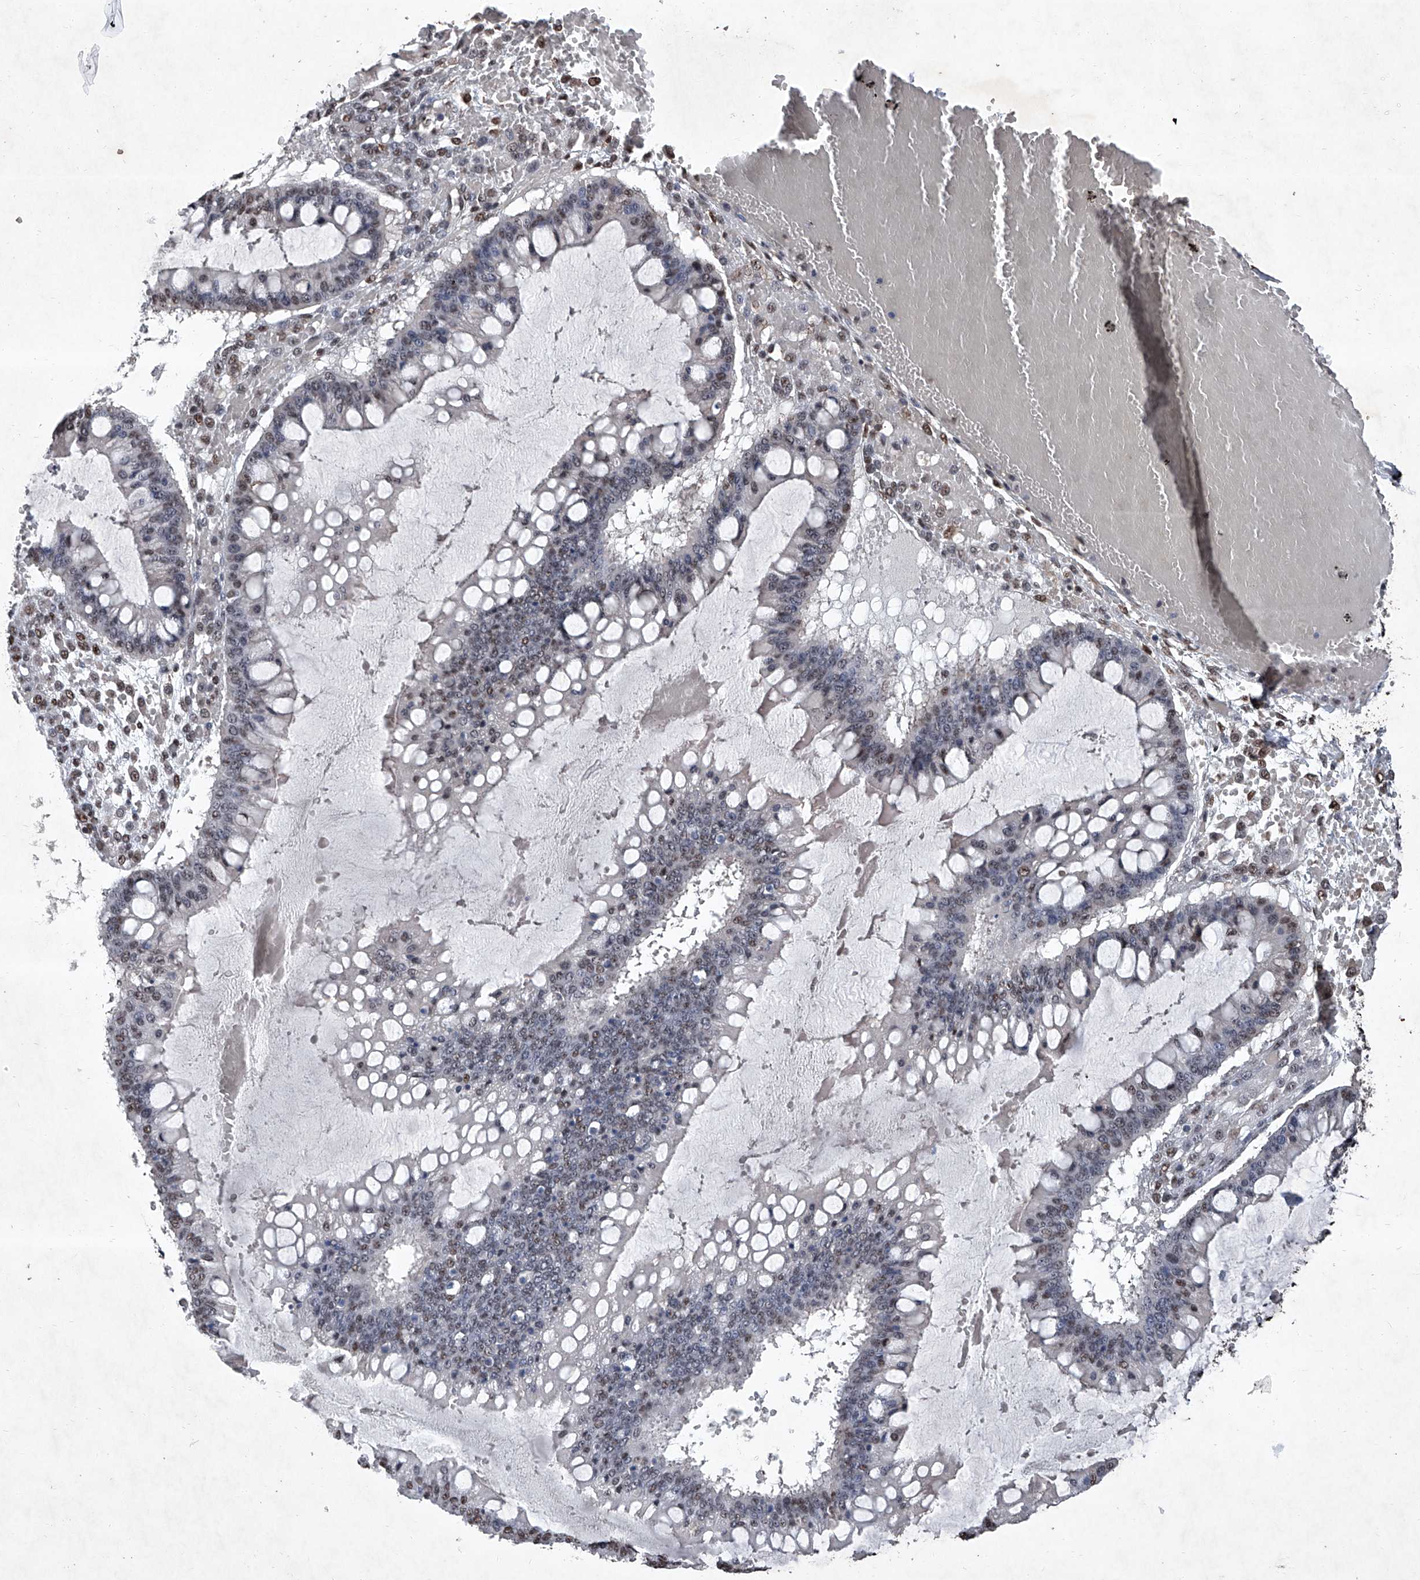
{"staining": {"intensity": "weak", "quantity": "25%-75%", "location": "nuclear"}, "tissue": "ovarian cancer", "cell_type": "Tumor cells", "image_type": "cancer", "snomed": [{"axis": "morphology", "description": "Cystadenocarcinoma, mucinous, NOS"}, {"axis": "topography", "description": "Ovary"}], "caption": "IHC of human mucinous cystadenocarcinoma (ovarian) reveals low levels of weak nuclear positivity in approximately 25%-75% of tumor cells.", "gene": "DDX39B", "patient": {"sex": "female", "age": 73}}